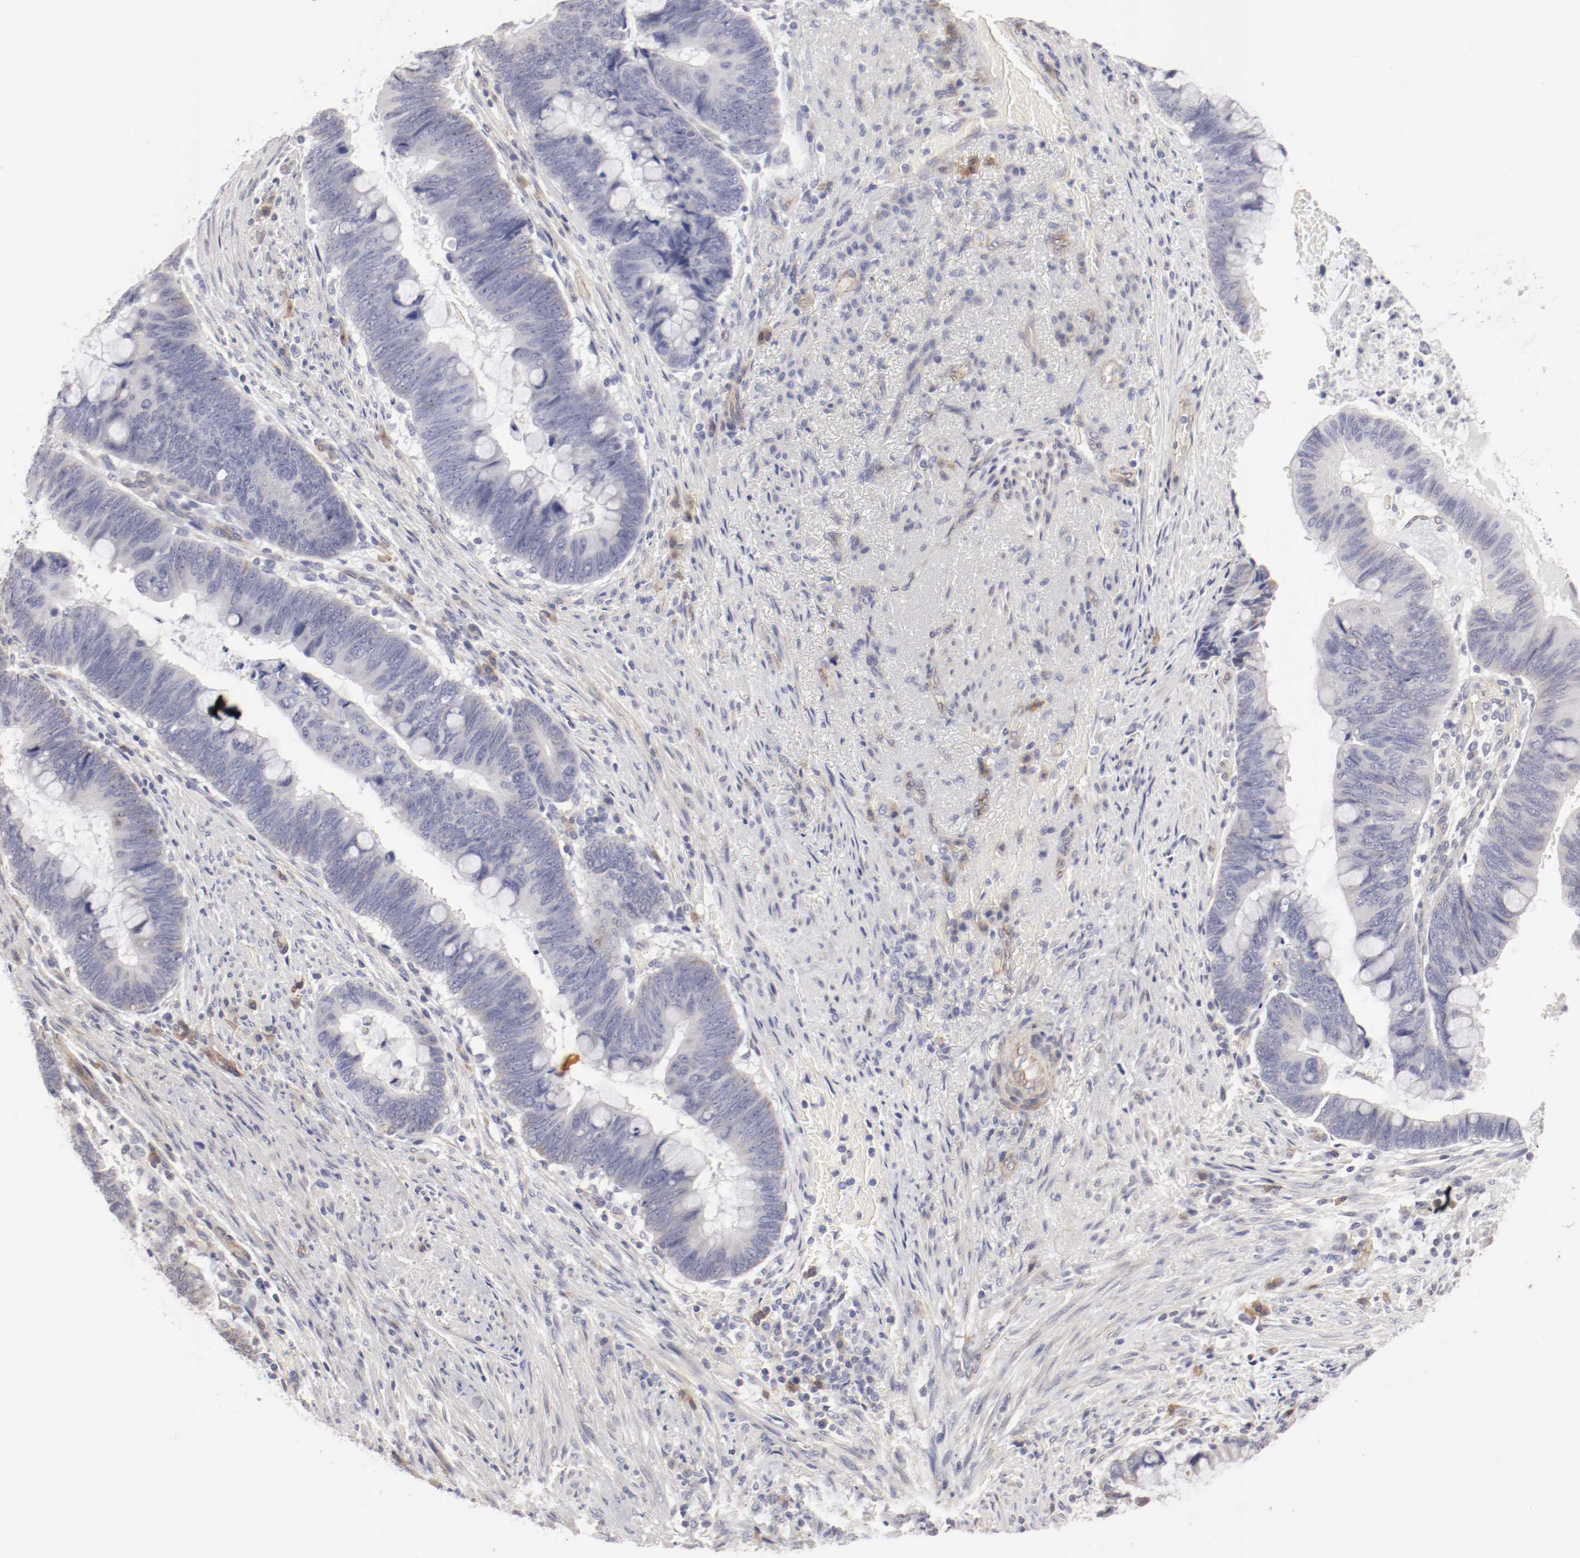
{"staining": {"intensity": "negative", "quantity": "none", "location": "none"}, "tissue": "colorectal cancer", "cell_type": "Tumor cells", "image_type": "cancer", "snomed": [{"axis": "morphology", "description": "Normal tissue, NOS"}, {"axis": "morphology", "description": "Adenocarcinoma, NOS"}, {"axis": "topography", "description": "Rectum"}], "caption": "This is an immunohistochemistry image of colorectal cancer (adenocarcinoma). There is no staining in tumor cells.", "gene": "LAX1", "patient": {"sex": "male", "age": 92}}